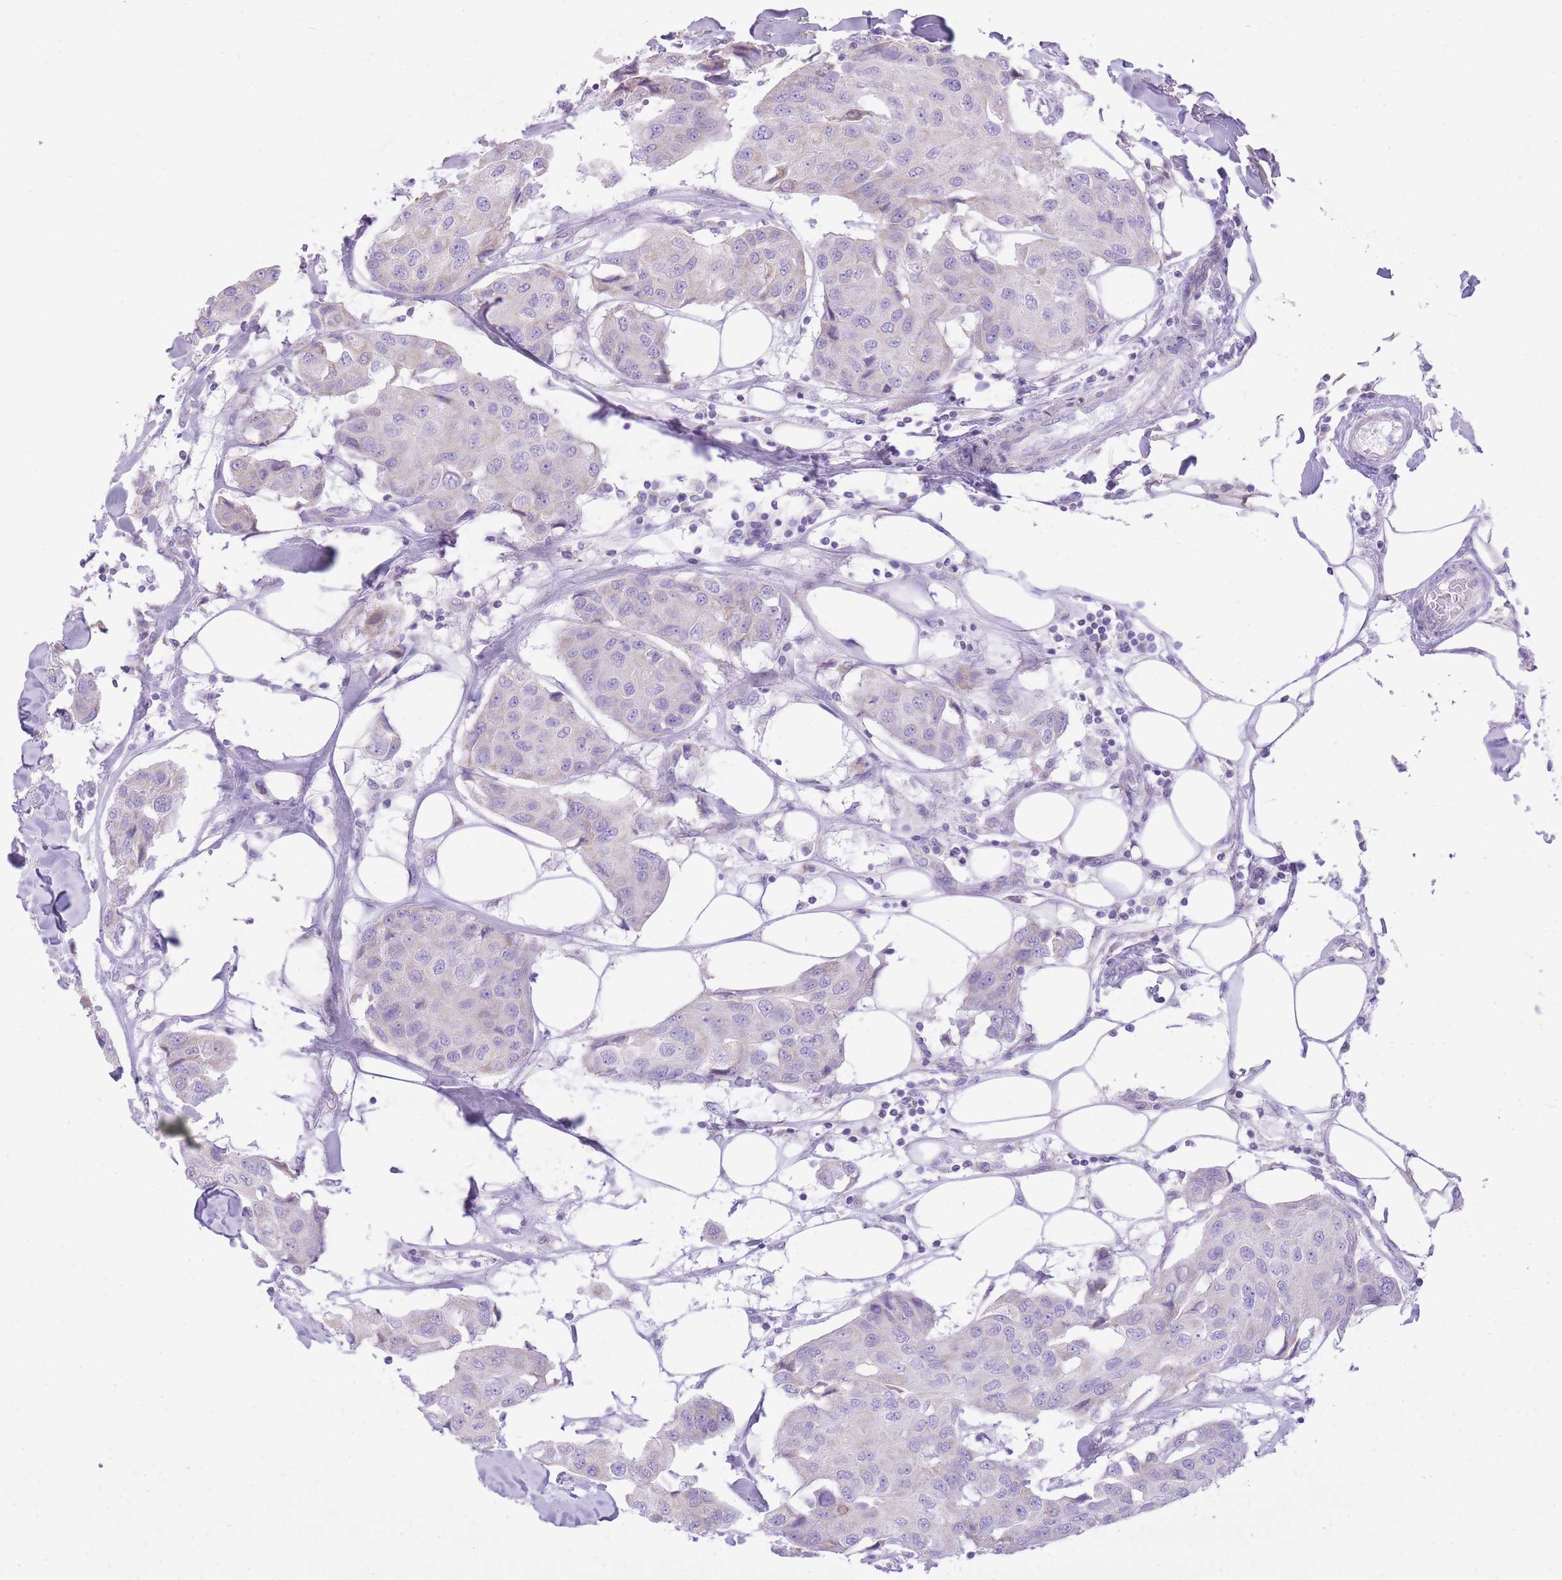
{"staining": {"intensity": "negative", "quantity": "none", "location": "none"}, "tissue": "breast cancer", "cell_type": "Tumor cells", "image_type": "cancer", "snomed": [{"axis": "morphology", "description": "Duct carcinoma"}, {"axis": "topography", "description": "Breast"}], "caption": "Tumor cells show no significant protein expression in breast cancer (infiltrating ductal carcinoma).", "gene": "SLC4A4", "patient": {"sex": "female", "age": 80}}